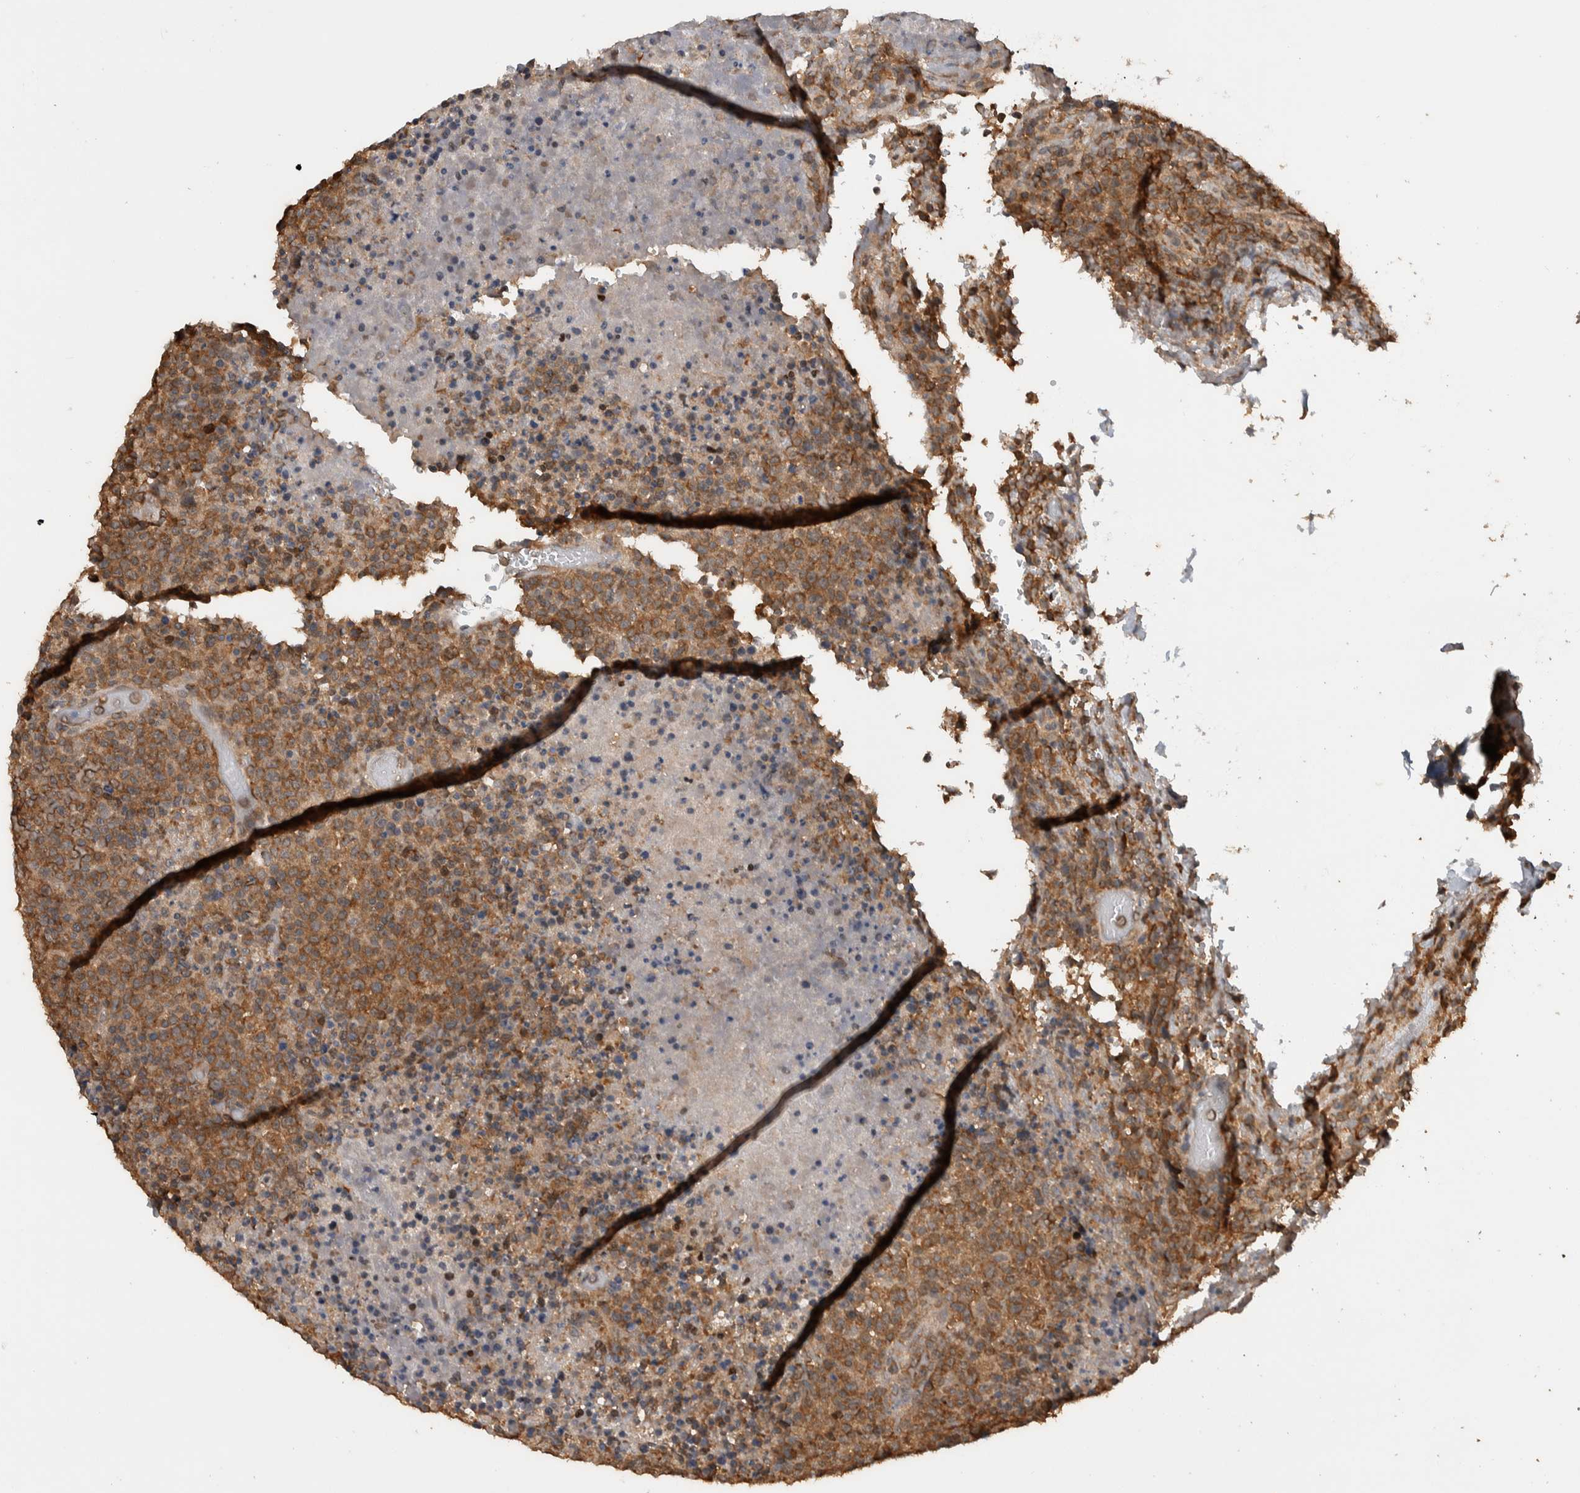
{"staining": {"intensity": "moderate", "quantity": ">75%", "location": "cytoplasmic/membranous"}, "tissue": "lymphoma", "cell_type": "Tumor cells", "image_type": "cancer", "snomed": [{"axis": "morphology", "description": "Malignant lymphoma, non-Hodgkin's type, High grade"}, {"axis": "topography", "description": "Lymph node"}], "caption": "Brown immunohistochemical staining in lymphoma shows moderate cytoplasmic/membranous staining in about >75% of tumor cells.", "gene": "DVL2", "patient": {"sex": "male", "age": 13}}